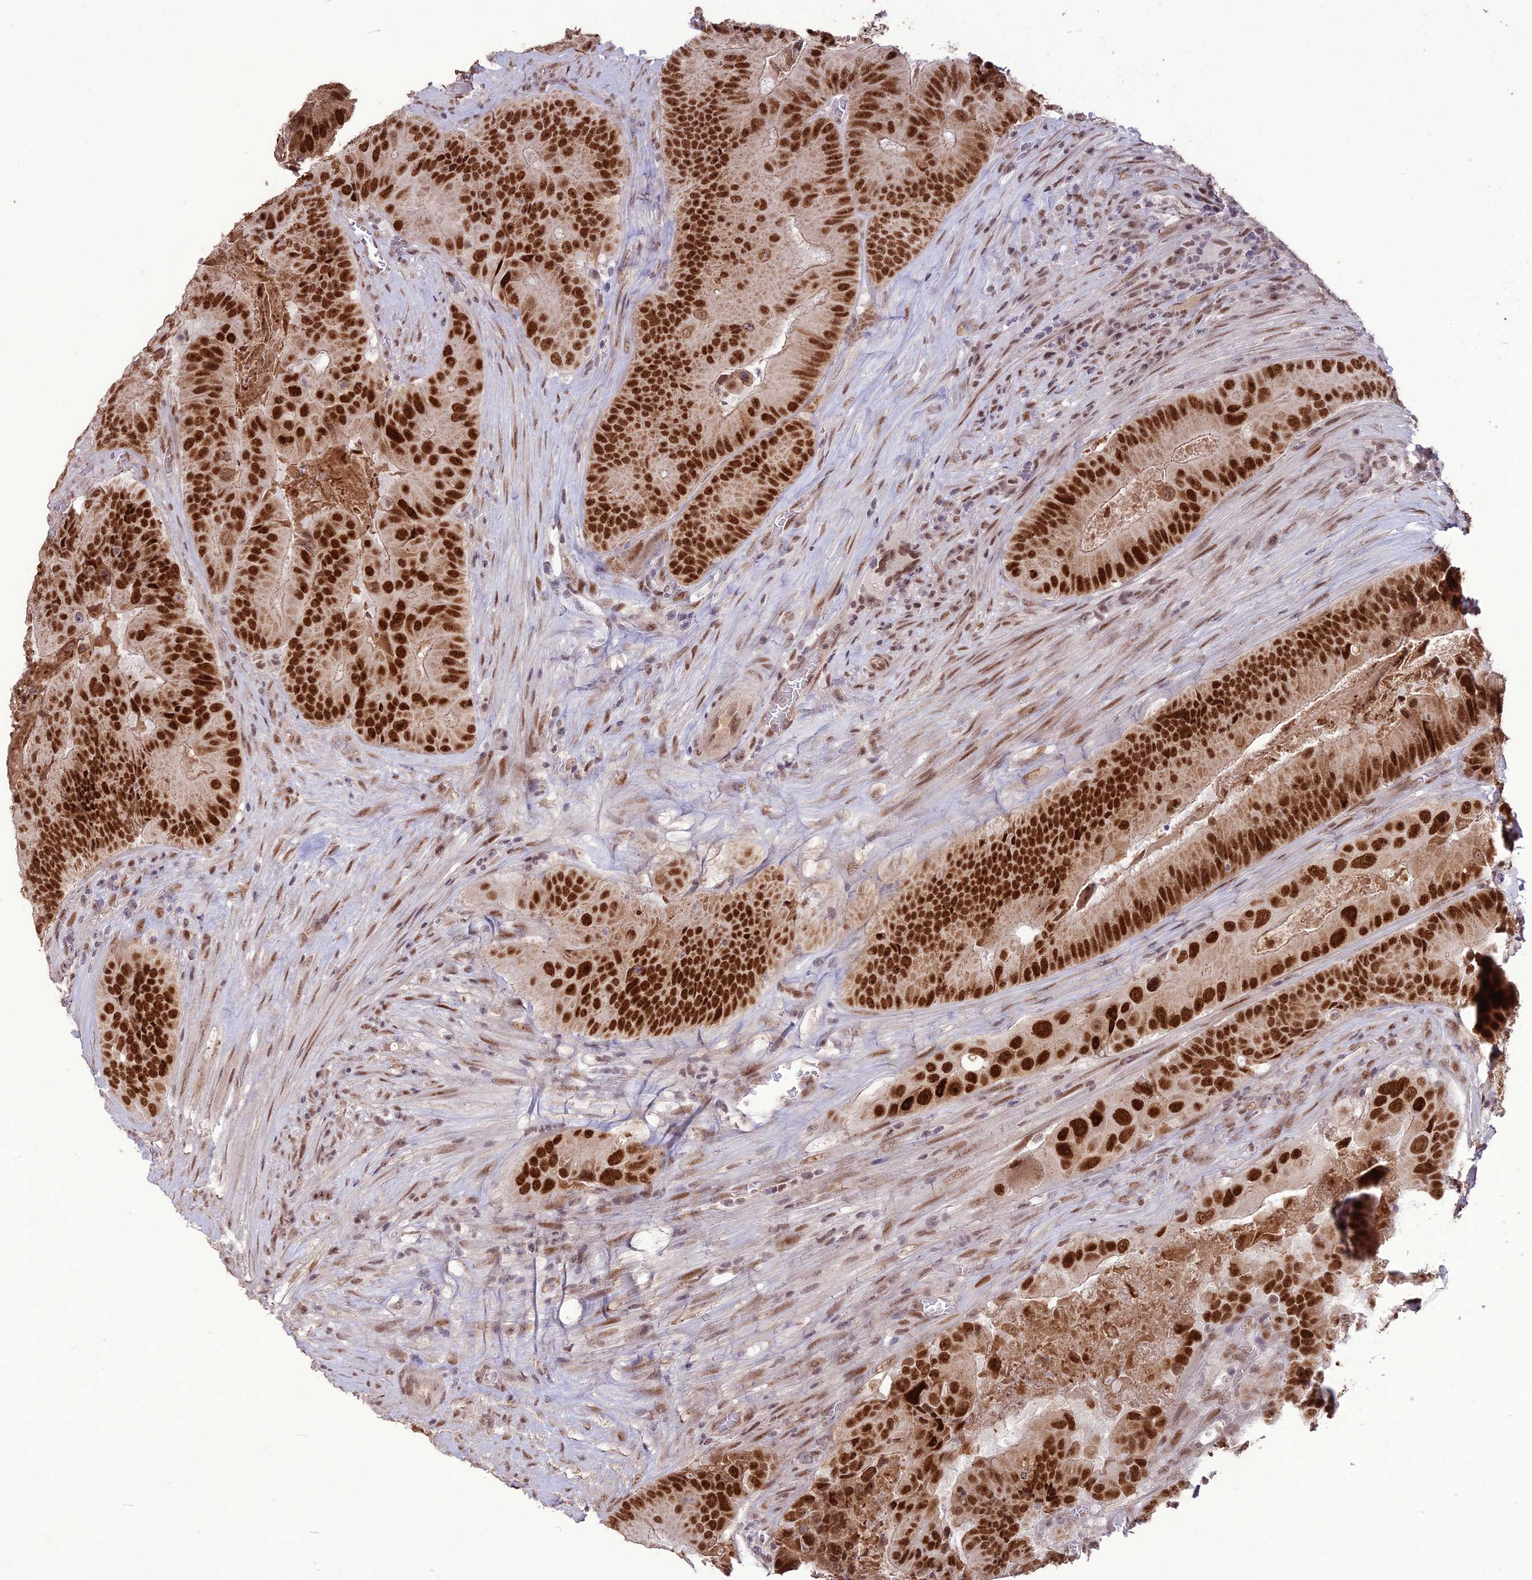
{"staining": {"intensity": "strong", "quantity": ">75%", "location": "nuclear"}, "tissue": "colorectal cancer", "cell_type": "Tumor cells", "image_type": "cancer", "snomed": [{"axis": "morphology", "description": "Adenocarcinoma, NOS"}, {"axis": "topography", "description": "Colon"}], "caption": "Immunohistochemistry image of neoplastic tissue: human adenocarcinoma (colorectal) stained using IHC displays high levels of strong protein expression localized specifically in the nuclear of tumor cells, appearing as a nuclear brown color.", "gene": "DIS3", "patient": {"sex": "female", "age": 86}}